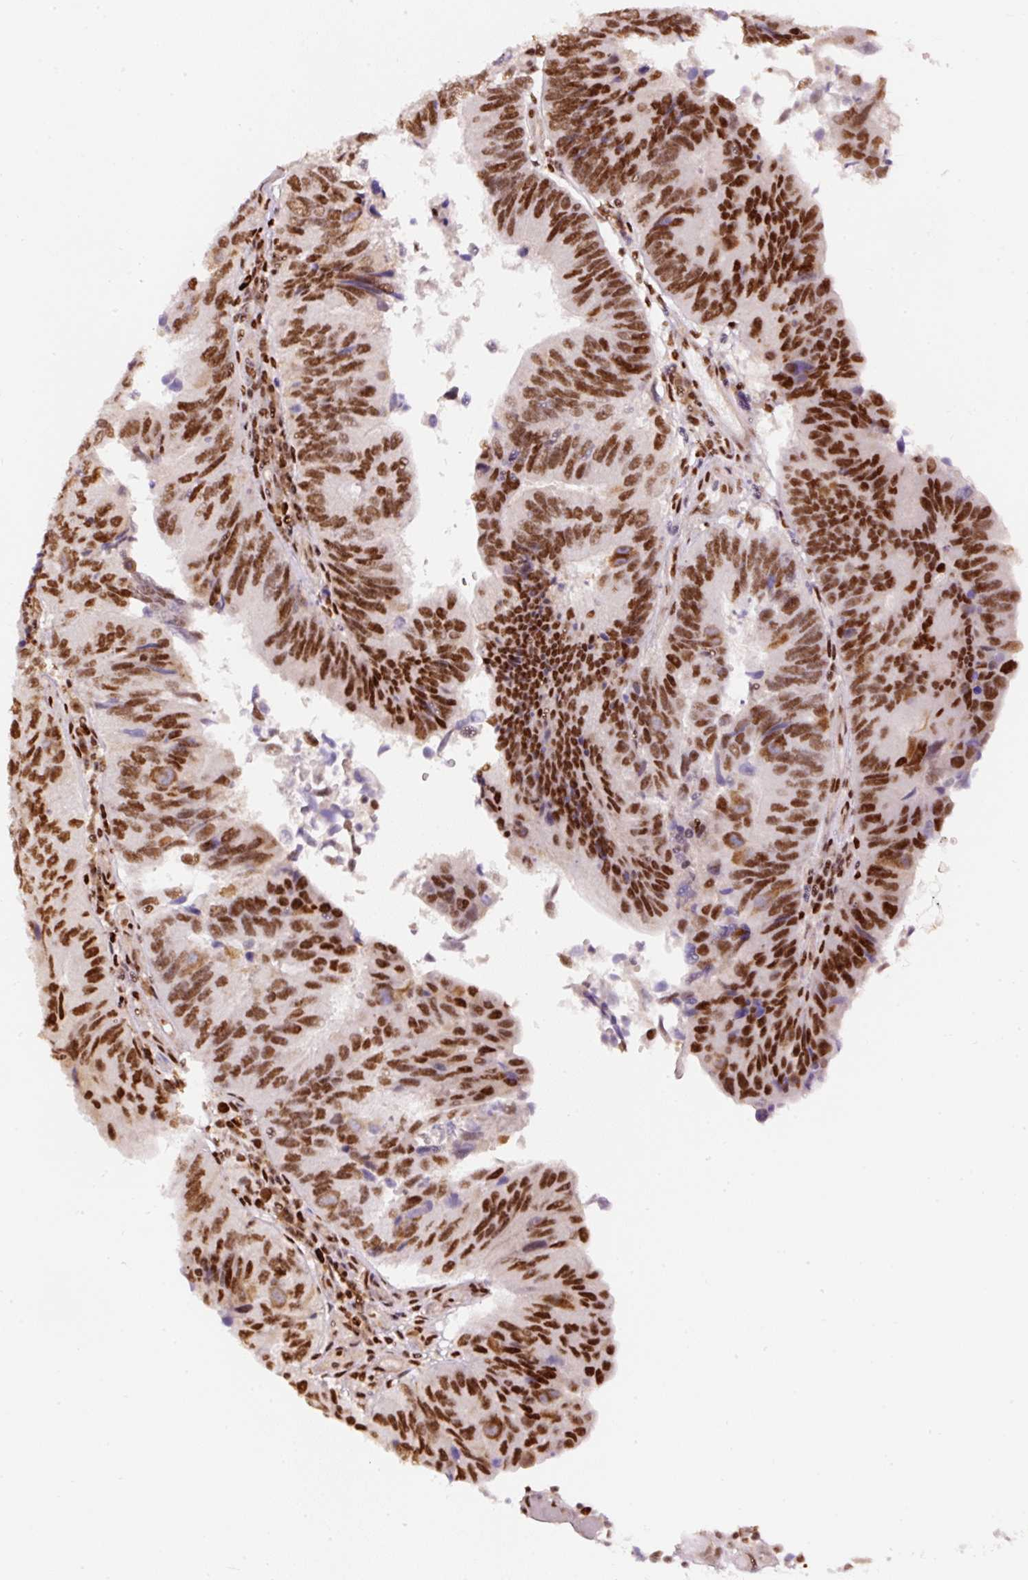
{"staining": {"intensity": "strong", "quantity": ">75%", "location": "nuclear"}, "tissue": "colorectal cancer", "cell_type": "Tumor cells", "image_type": "cancer", "snomed": [{"axis": "morphology", "description": "Adenocarcinoma, NOS"}, {"axis": "topography", "description": "Colon"}], "caption": "The micrograph displays staining of colorectal cancer, revealing strong nuclear protein expression (brown color) within tumor cells.", "gene": "HNRNPC", "patient": {"sex": "female", "age": 67}}